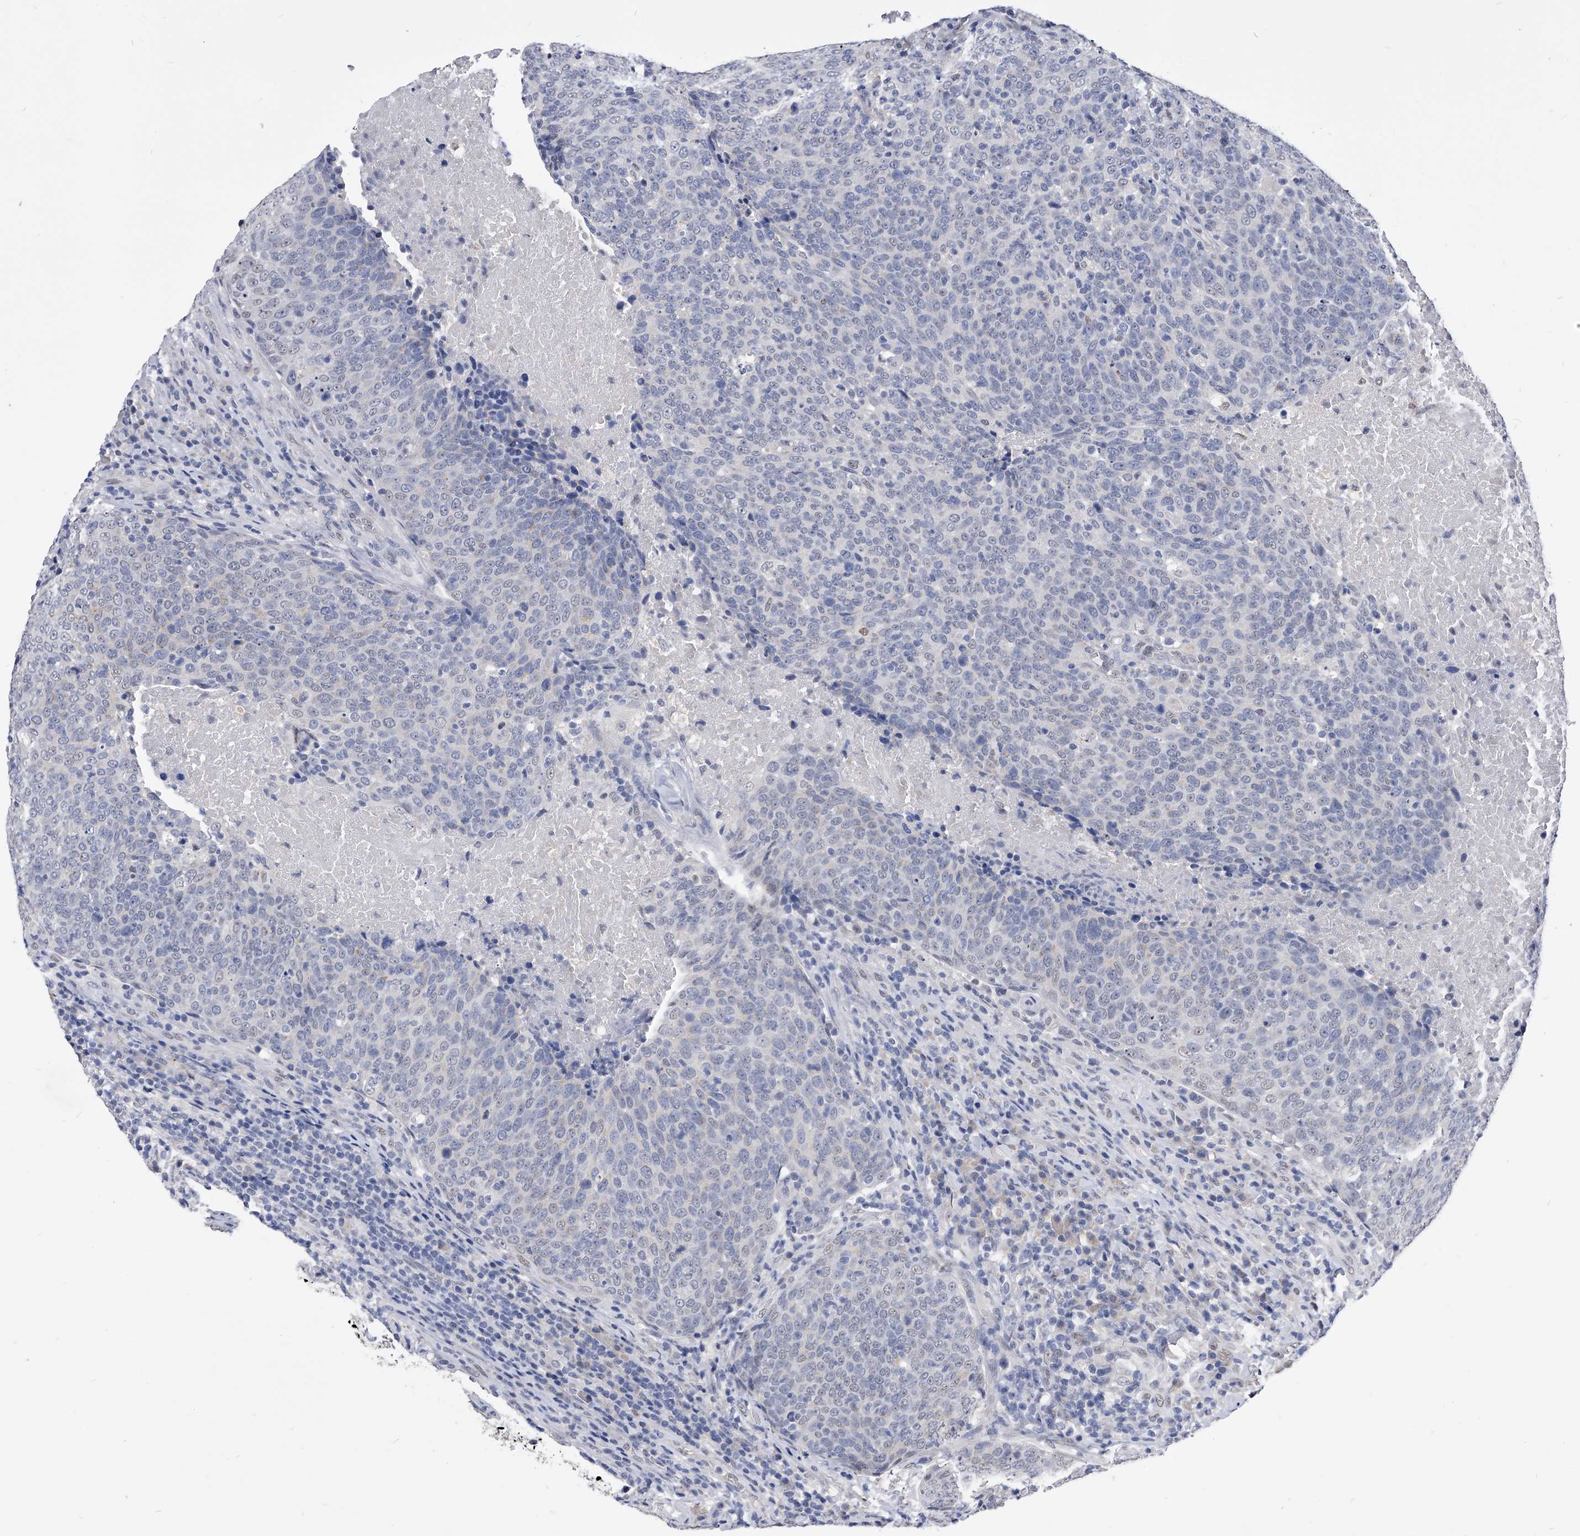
{"staining": {"intensity": "negative", "quantity": "none", "location": "none"}, "tissue": "head and neck cancer", "cell_type": "Tumor cells", "image_type": "cancer", "snomed": [{"axis": "morphology", "description": "Squamous cell carcinoma, NOS"}, {"axis": "morphology", "description": "Squamous cell carcinoma, metastatic, NOS"}, {"axis": "topography", "description": "Lymph node"}, {"axis": "topography", "description": "Head-Neck"}], "caption": "Head and neck cancer stained for a protein using immunohistochemistry displays no expression tumor cells.", "gene": "ZNF529", "patient": {"sex": "male", "age": 62}}